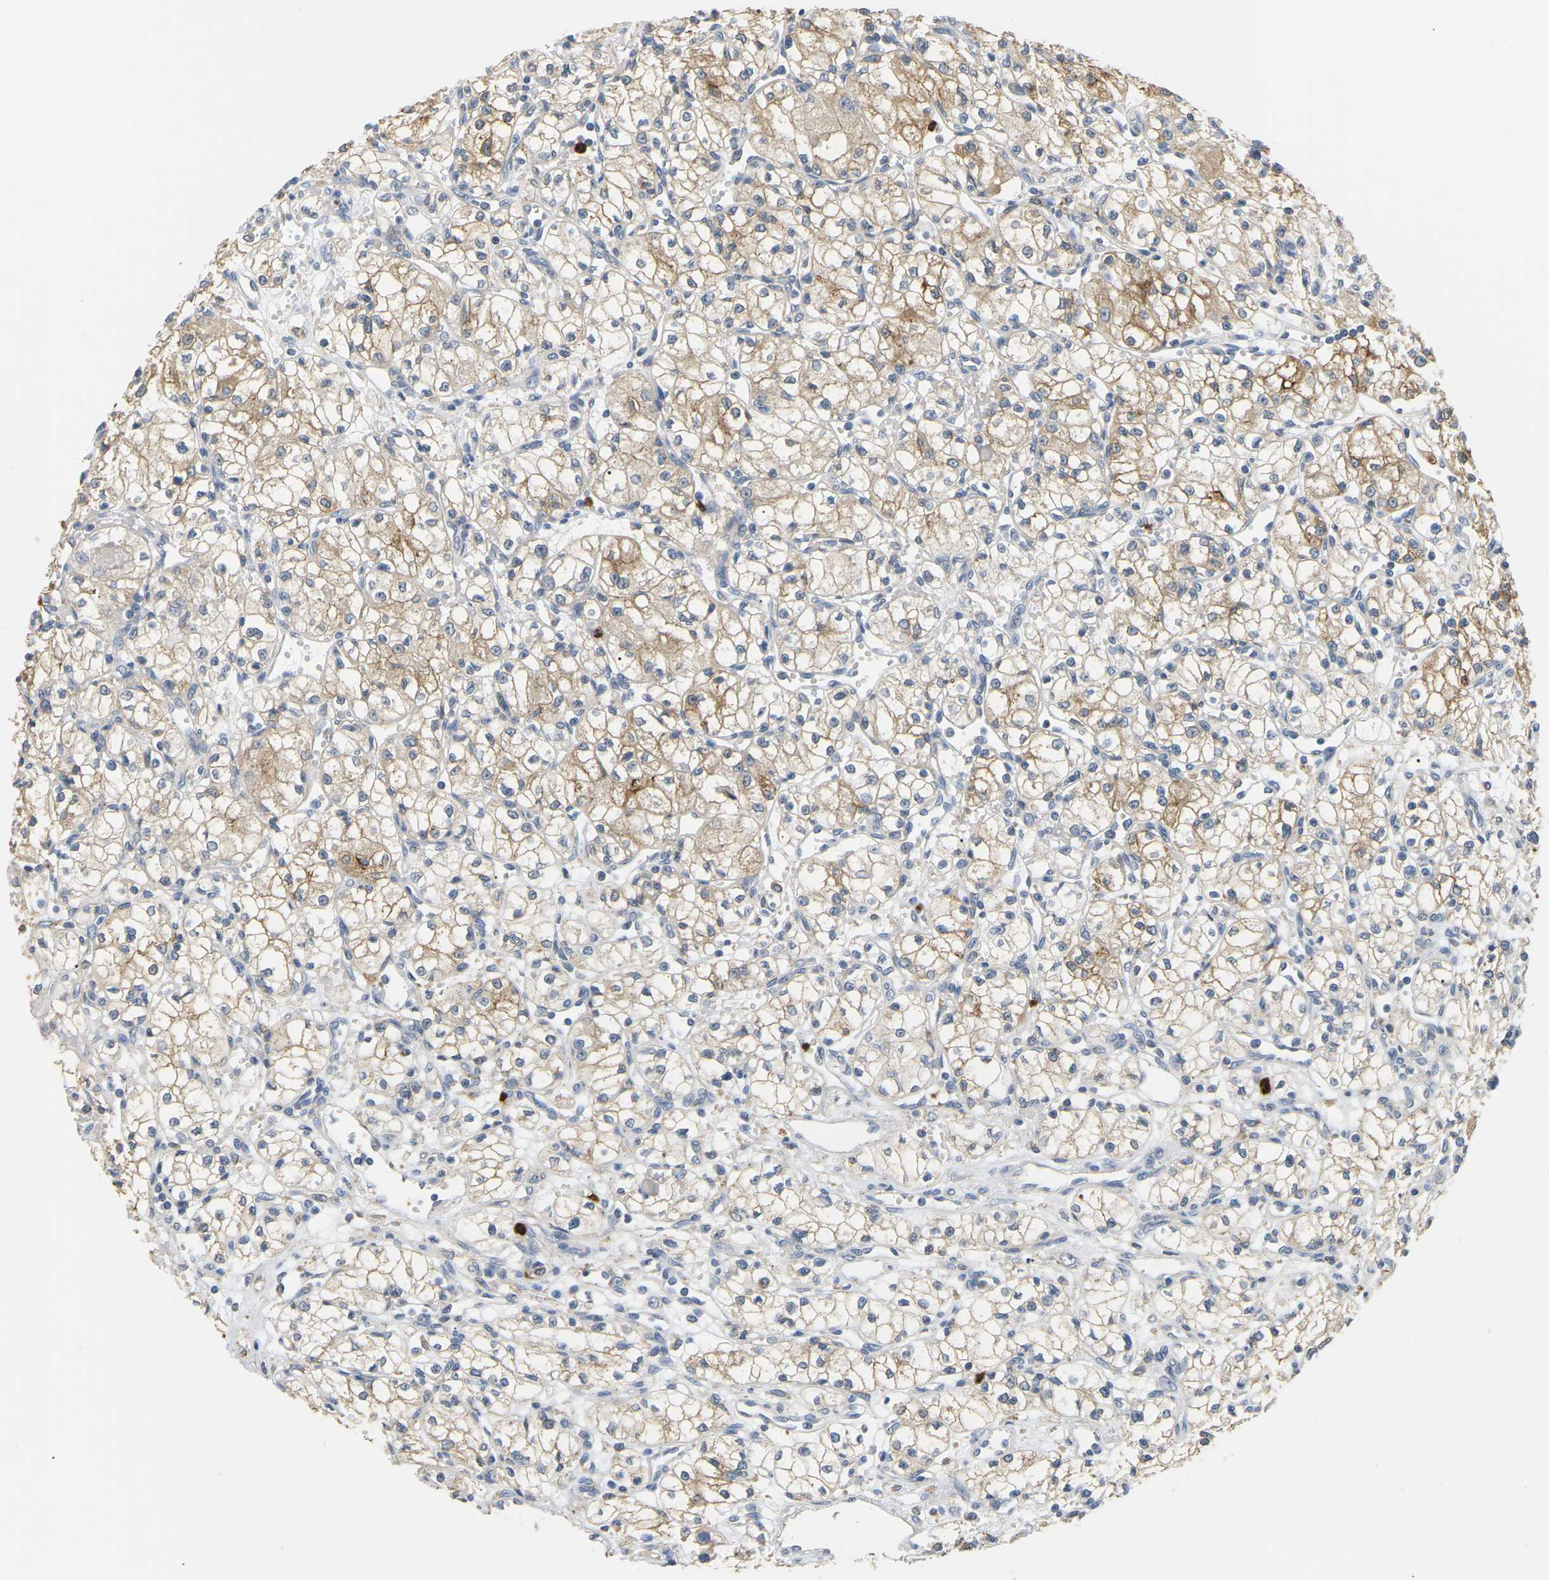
{"staining": {"intensity": "moderate", "quantity": "25%-75%", "location": "cytoplasmic/membranous"}, "tissue": "renal cancer", "cell_type": "Tumor cells", "image_type": "cancer", "snomed": [{"axis": "morphology", "description": "Normal tissue, NOS"}, {"axis": "morphology", "description": "Adenocarcinoma, NOS"}, {"axis": "topography", "description": "Kidney"}], "caption": "Immunohistochemistry of adenocarcinoma (renal) demonstrates medium levels of moderate cytoplasmic/membranous expression in approximately 25%-75% of tumor cells. The protein of interest is stained brown, and the nuclei are stained in blue (DAB IHC with brightfield microscopy, high magnification).", "gene": "ADM", "patient": {"sex": "male", "age": 59}}